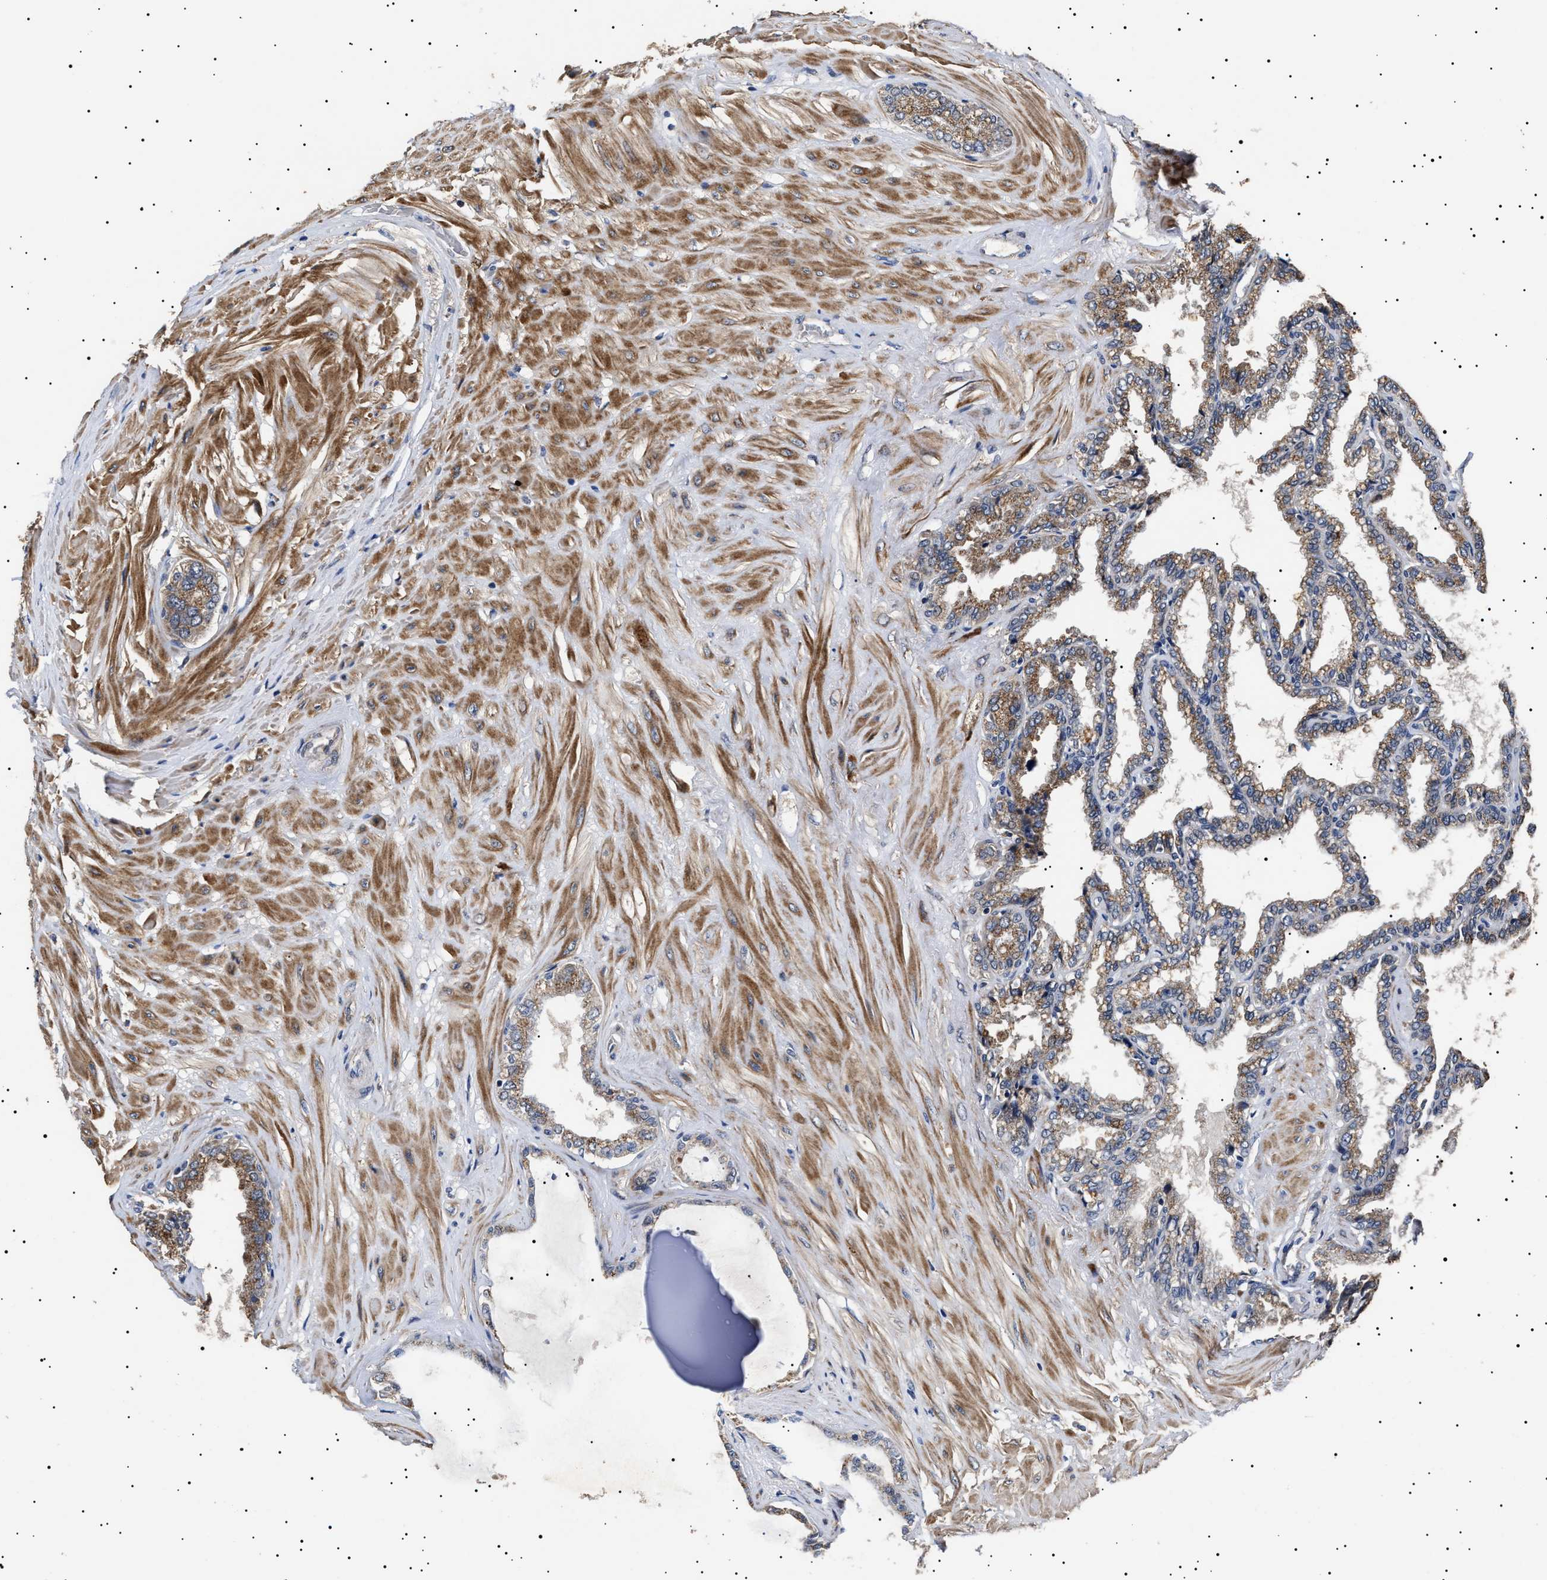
{"staining": {"intensity": "weak", "quantity": ">75%", "location": "cytoplasmic/membranous"}, "tissue": "seminal vesicle", "cell_type": "Glandular cells", "image_type": "normal", "snomed": [{"axis": "morphology", "description": "Normal tissue, NOS"}, {"axis": "topography", "description": "Seminal veicle"}], "caption": "Immunohistochemical staining of unremarkable seminal vesicle exhibits low levels of weak cytoplasmic/membranous positivity in about >75% of glandular cells.", "gene": "RAB34", "patient": {"sex": "male", "age": 46}}